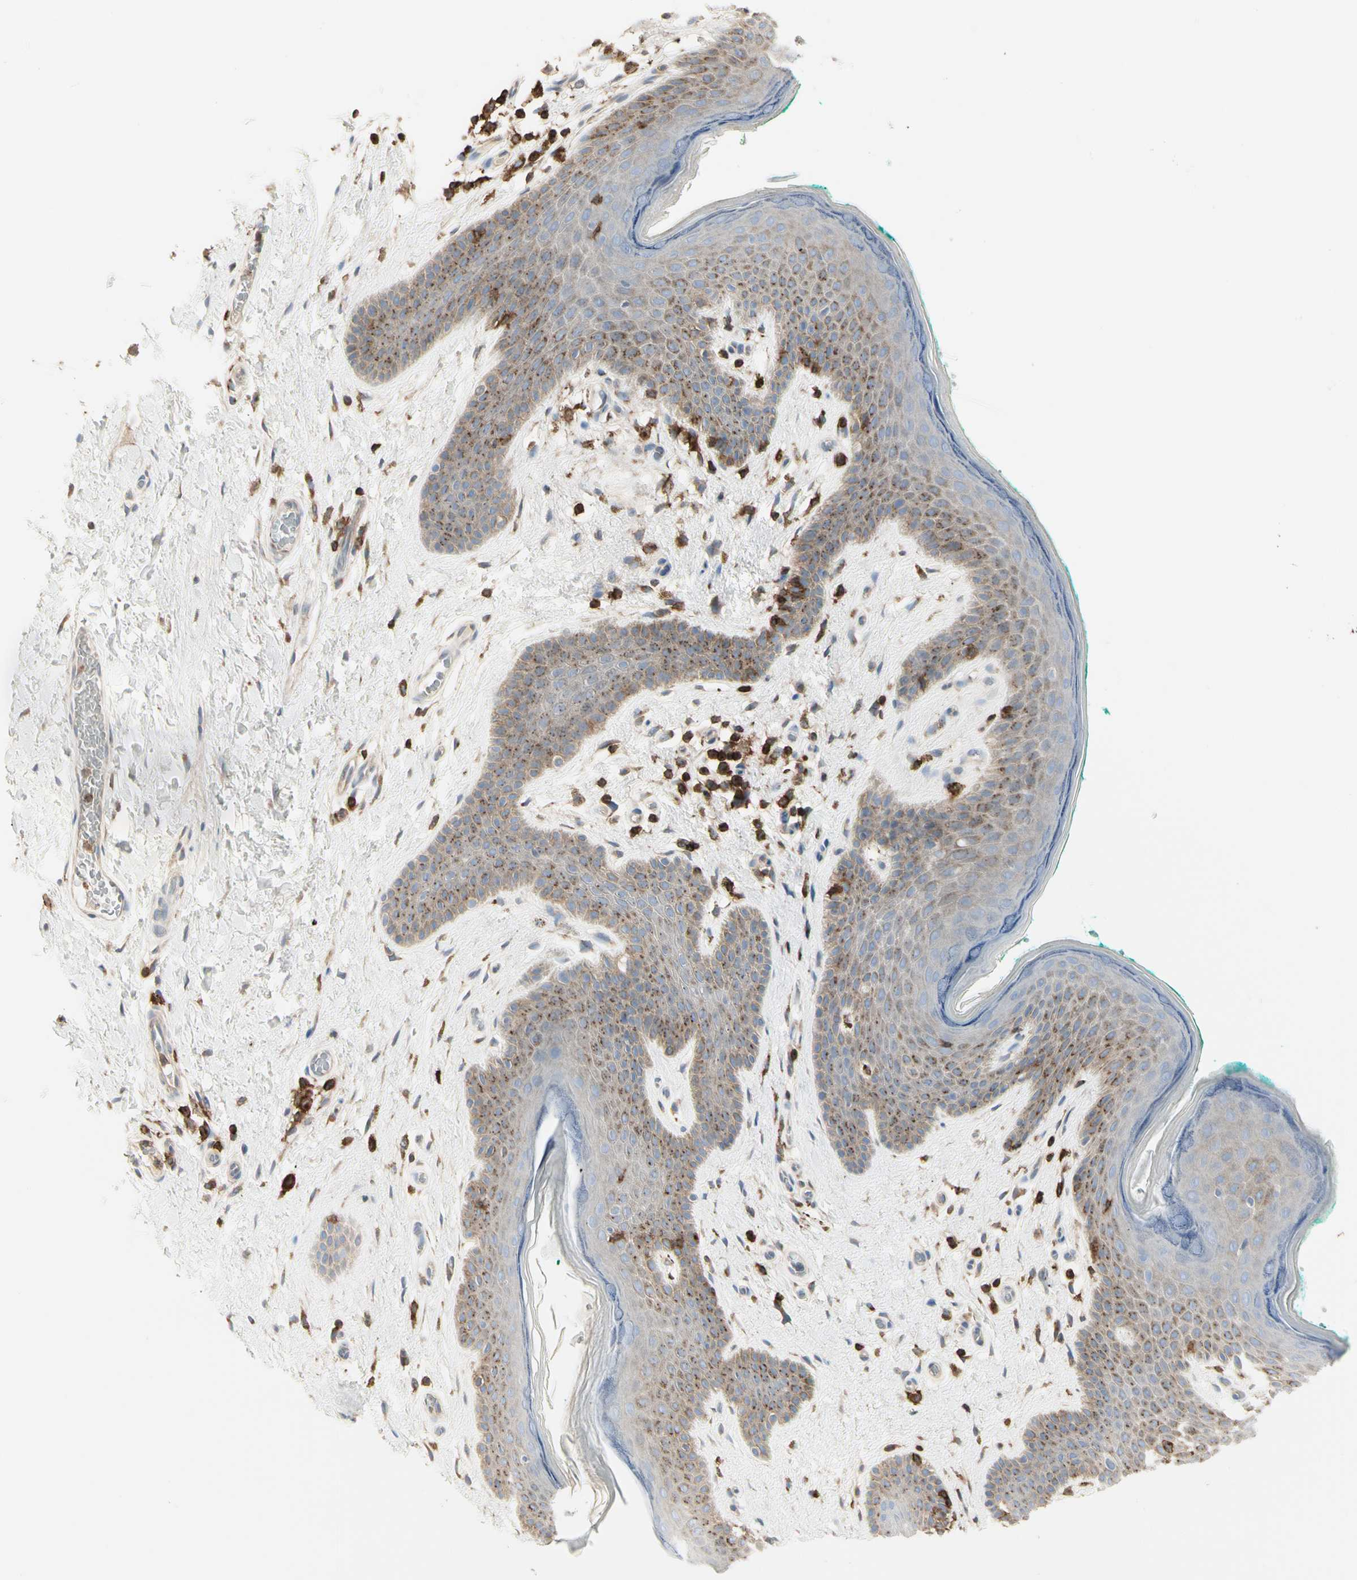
{"staining": {"intensity": "moderate", "quantity": ">75%", "location": "cytoplasmic/membranous"}, "tissue": "skin", "cell_type": "Epidermal cells", "image_type": "normal", "snomed": [{"axis": "morphology", "description": "Normal tissue, NOS"}, {"axis": "topography", "description": "Anal"}], "caption": "The photomicrograph displays staining of benign skin, revealing moderate cytoplasmic/membranous protein expression (brown color) within epidermal cells. (Stains: DAB in brown, nuclei in blue, Microscopy: brightfield microscopy at high magnification).", "gene": "CLEC2B", "patient": {"sex": "male", "age": 74}}